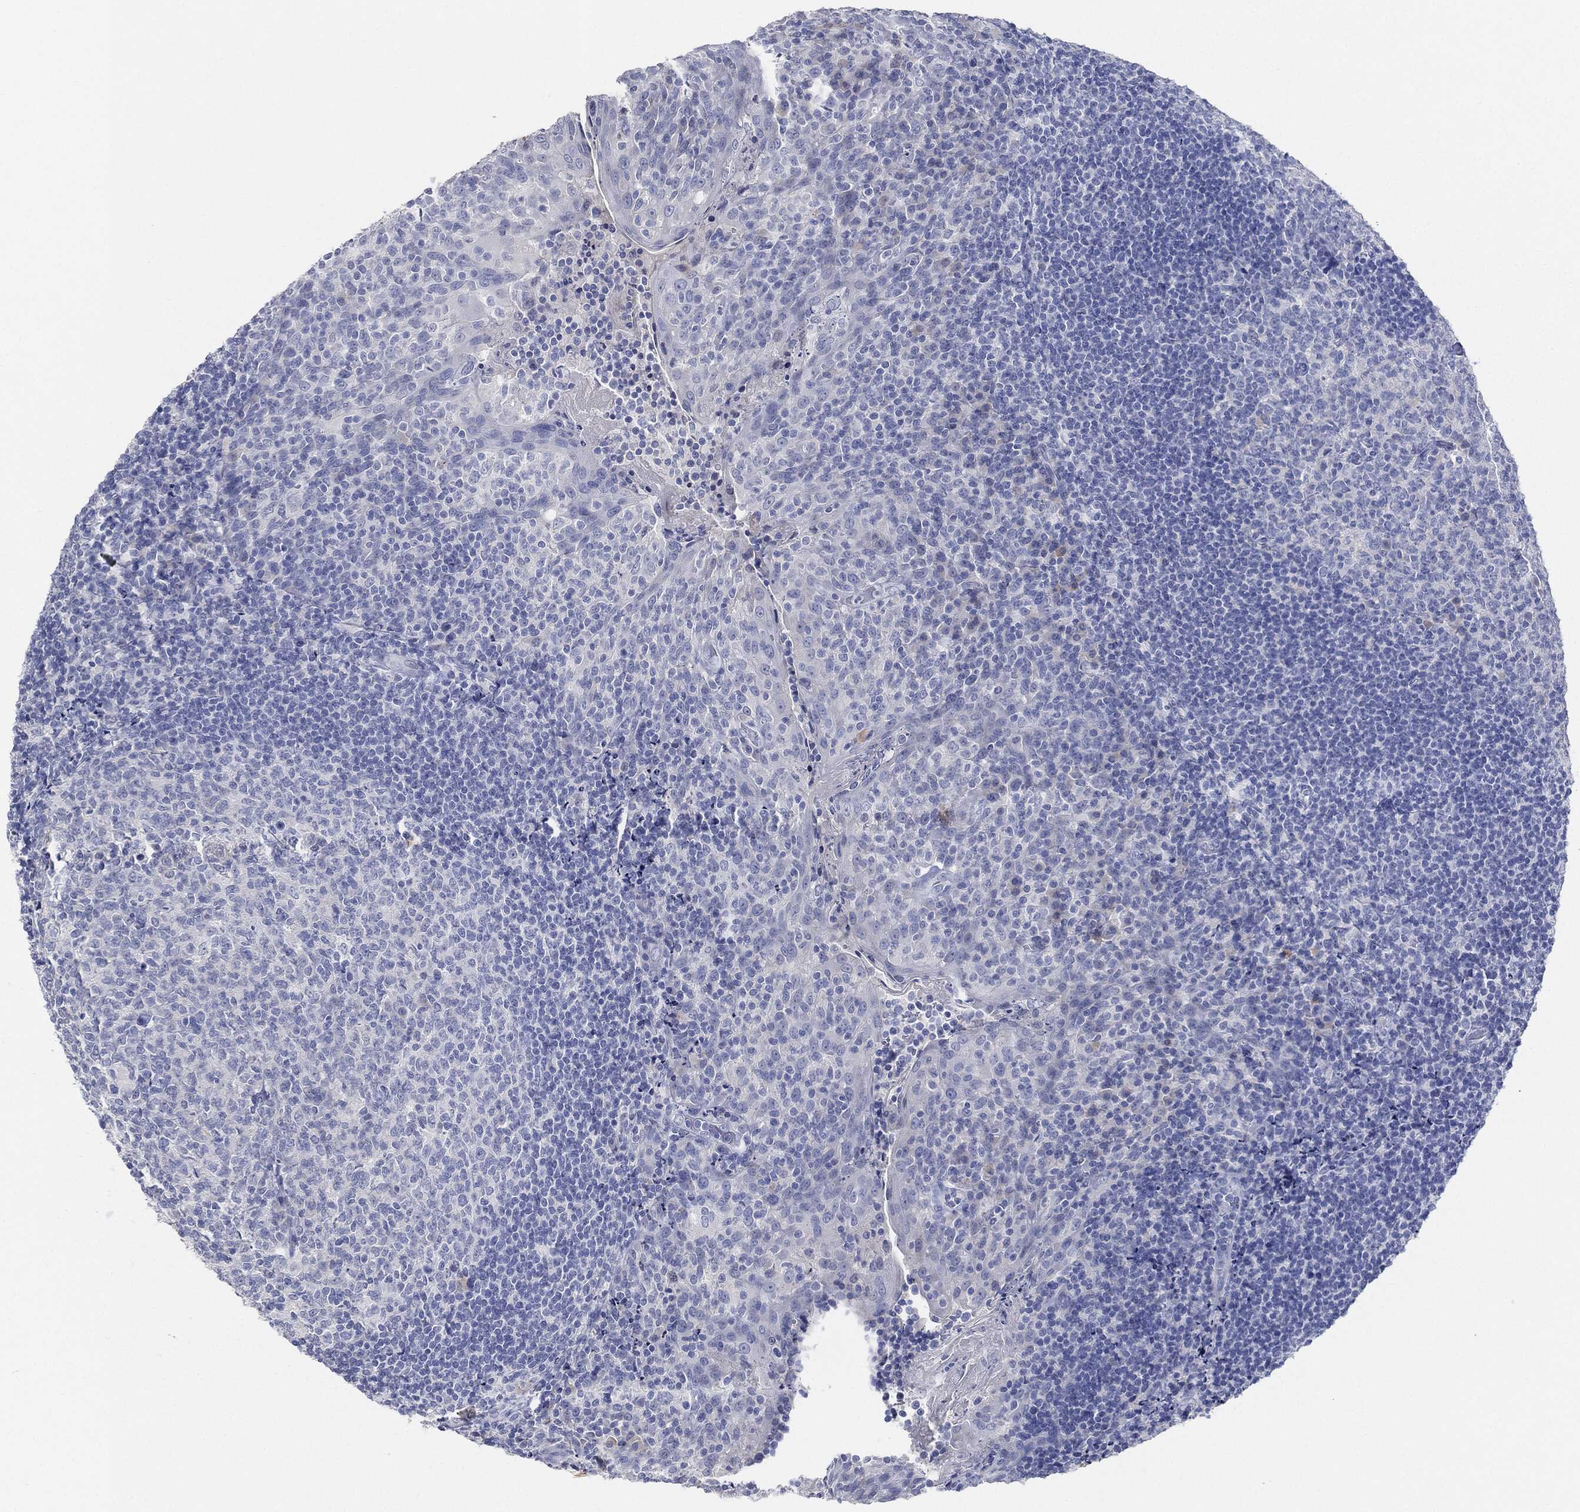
{"staining": {"intensity": "negative", "quantity": "none", "location": "none"}, "tissue": "tonsil", "cell_type": "Germinal center cells", "image_type": "normal", "snomed": [{"axis": "morphology", "description": "Normal tissue, NOS"}, {"axis": "topography", "description": "Tonsil"}], "caption": "Immunohistochemical staining of benign human tonsil reveals no significant positivity in germinal center cells.", "gene": "AFP", "patient": {"sex": "female", "age": 10}}